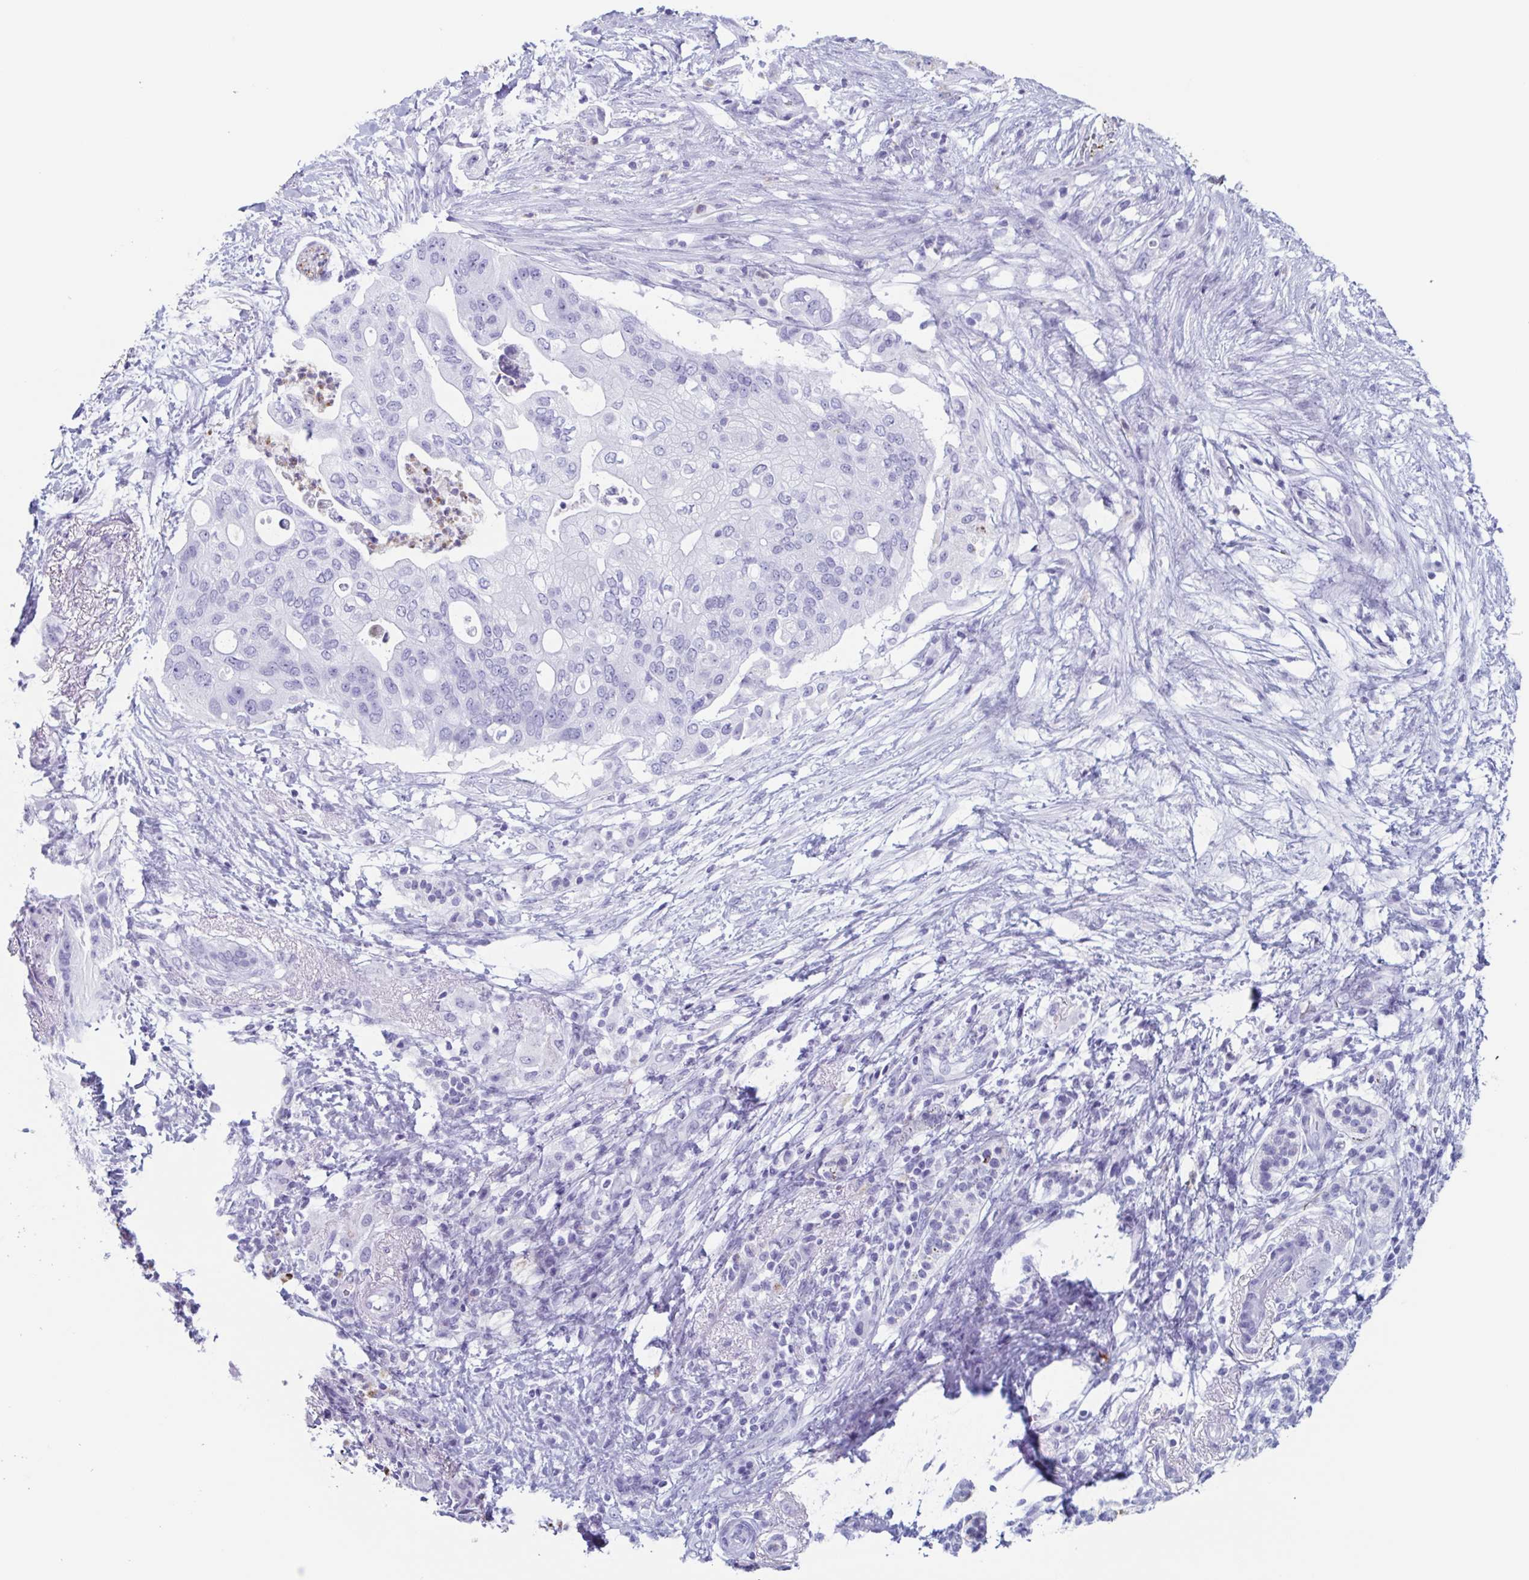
{"staining": {"intensity": "negative", "quantity": "none", "location": "none"}, "tissue": "pancreatic cancer", "cell_type": "Tumor cells", "image_type": "cancer", "snomed": [{"axis": "morphology", "description": "Adenocarcinoma, NOS"}, {"axis": "topography", "description": "Pancreas"}], "caption": "Tumor cells show no significant protein positivity in pancreatic cancer.", "gene": "BPI", "patient": {"sex": "female", "age": 72}}